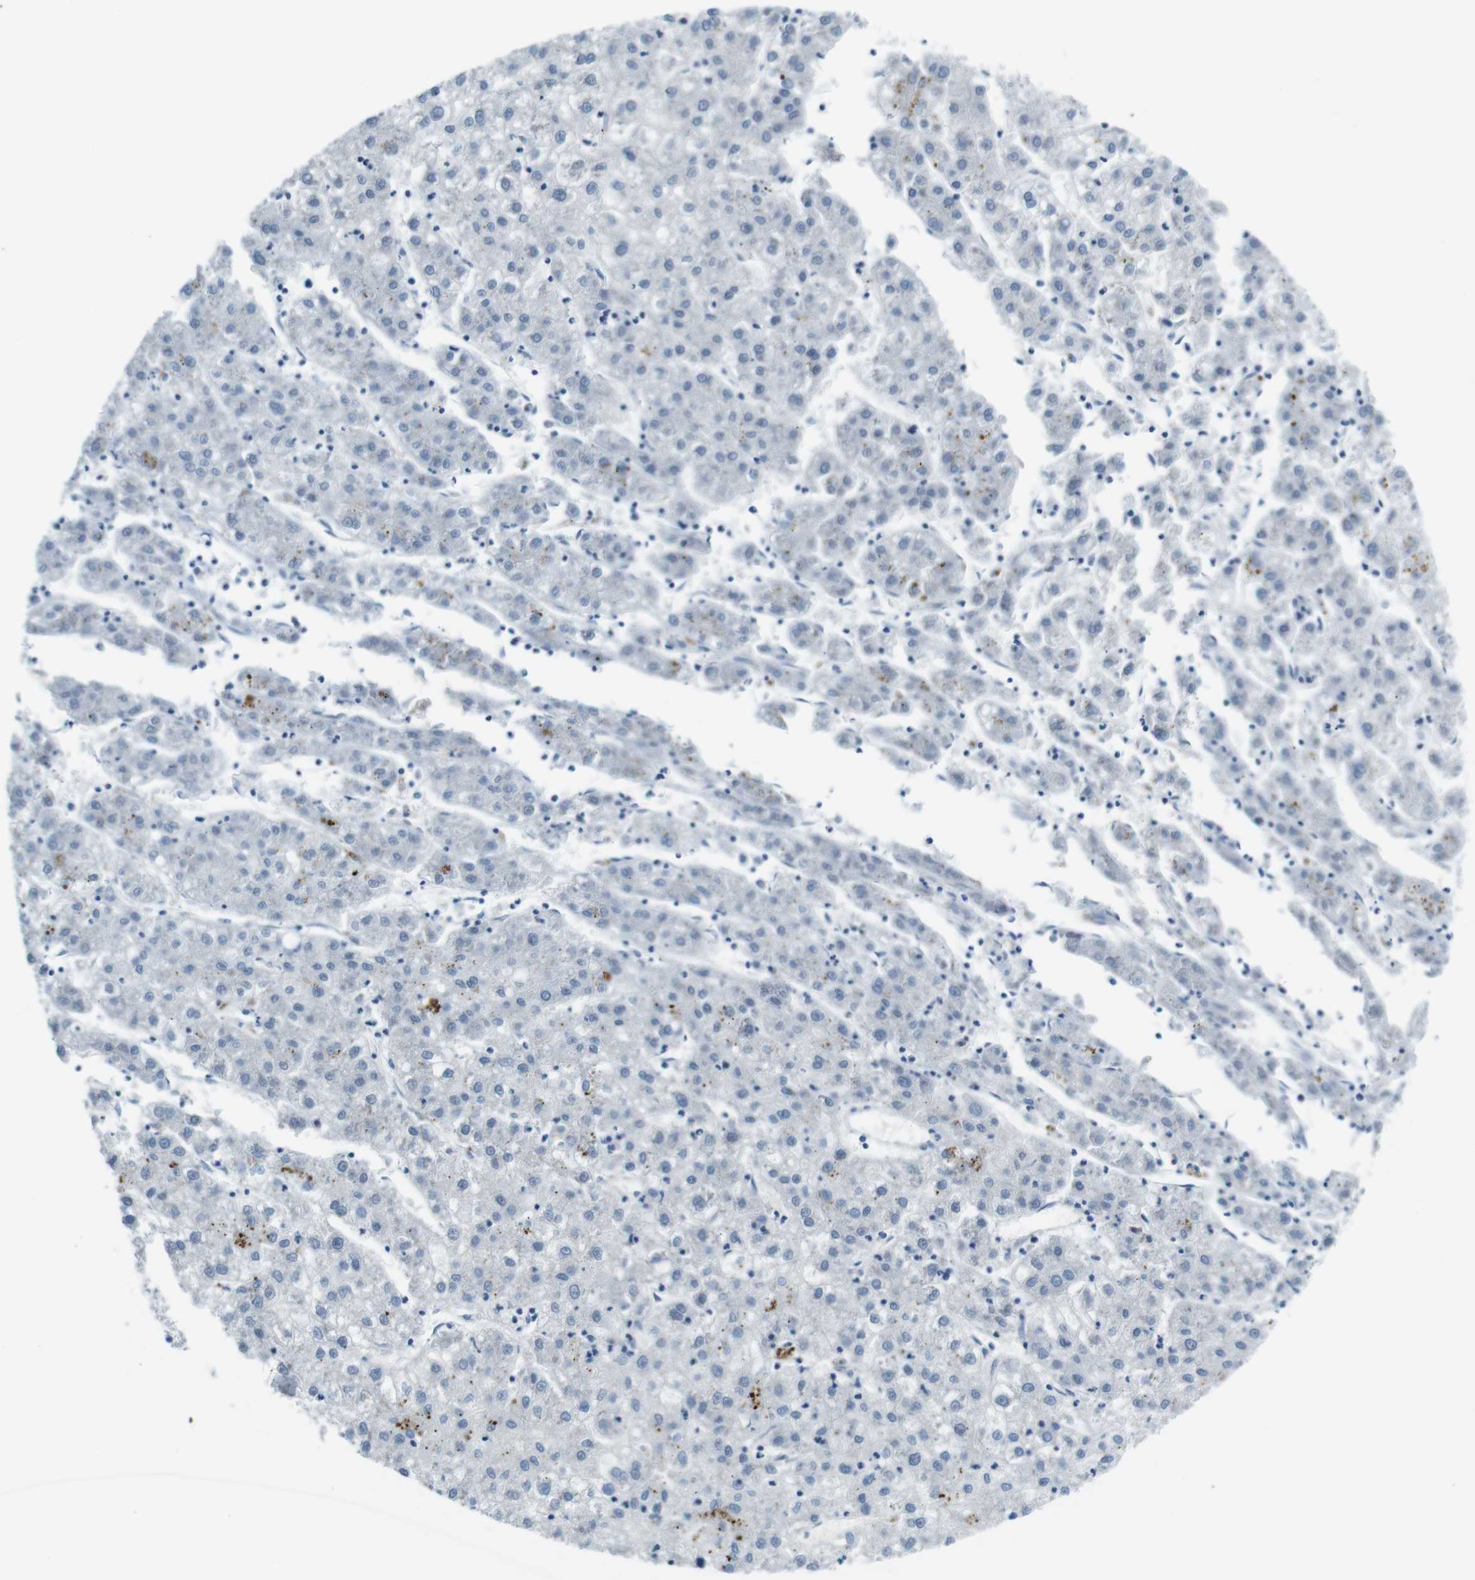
{"staining": {"intensity": "negative", "quantity": "none", "location": "none"}, "tissue": "liver cancer", "cell_type": "Tumor cells", "image_type": "cancer", "snomed": [{"axis": "morphology", "description": "Carcinoma, Hepatocellular, NOS"}, {"axis": "topography", "description": "Liver"}], "caption": "An immunohistochemistry image of liver cancer is shown. There is no staining in tumor cells of liver cancer.", "gene": "TFAP2C", "patient": {"sex": "male", "age": 72}}